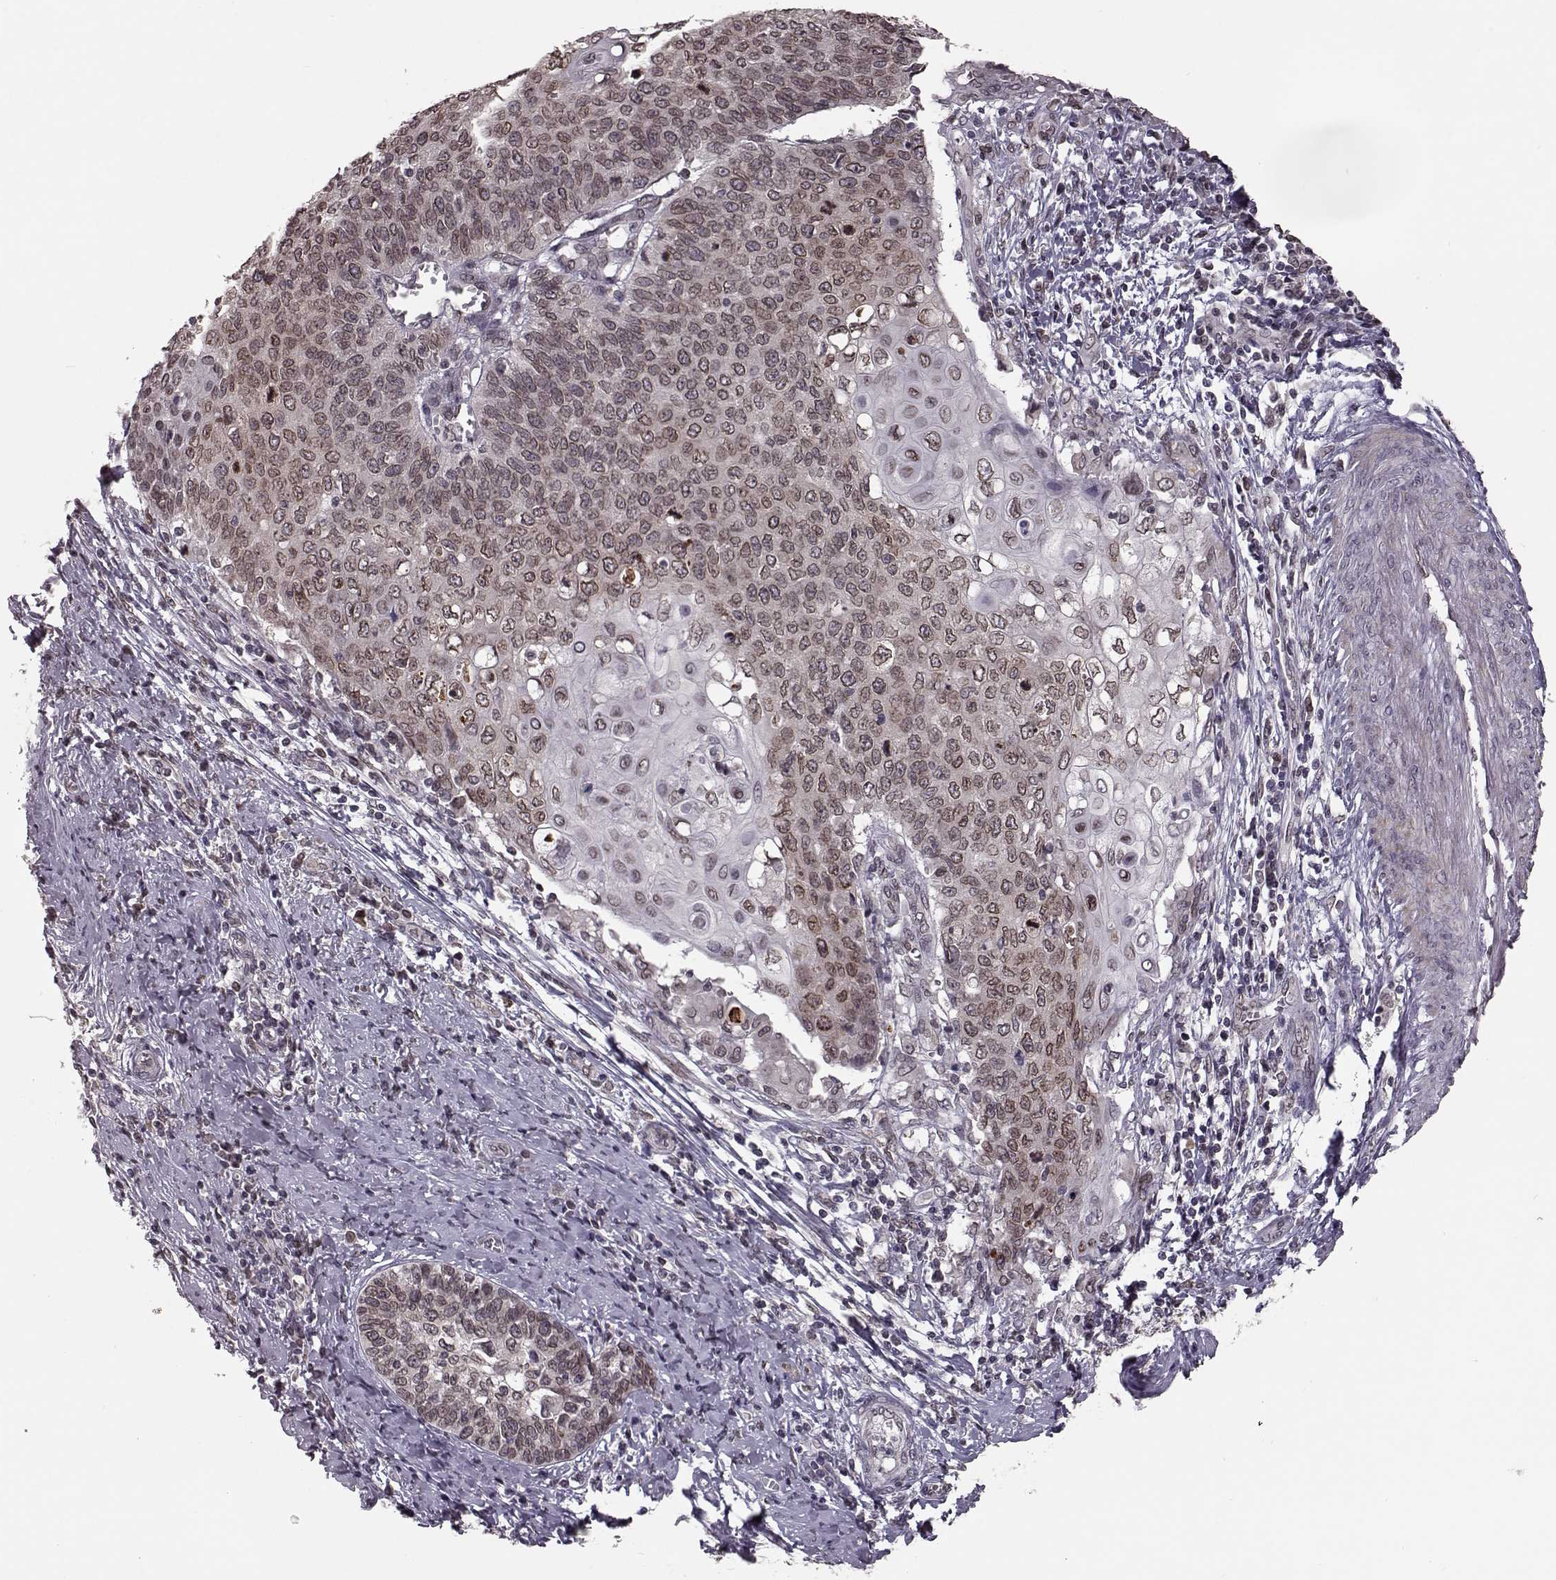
{"staining": {"intensity": "weak", "quantity": ">75%", "location": "cytoplasmic/membranous,nuclear"}, "tissue": "cervical cancer", "cell_type": "Tumor cells", "image_type": "cancer", "snomed": [{"axis": "morphology", "description": "Squamous cell carcinoma, NOS"}, {"axis": "topography", "description": "Cervix"}], "caption": "Cervical squamous cell carcinoma stained for a protein (brown) shows weak cytoplasmic/membranous and nuclear positive expression in about >75% of tumor cells.", "gene": "NUP37", "patient": {"sex": "female", "age": 39}}